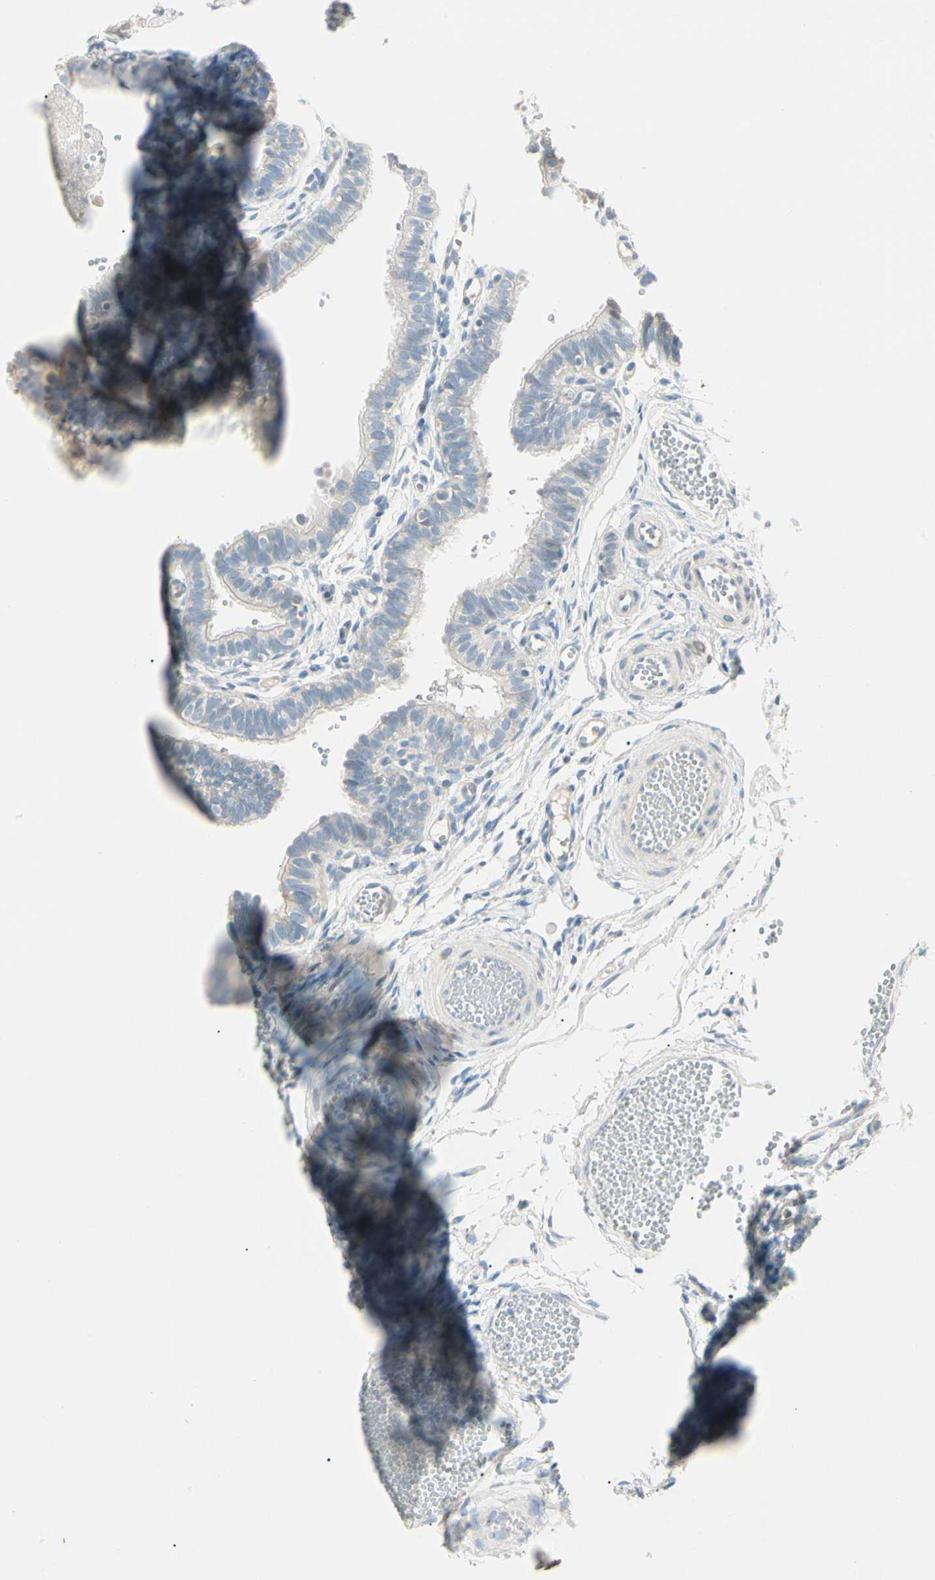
{"staining": {"intensity": "weak", "quantity": "<25%", "location": "cytoplasmic/membranous"}, "tissue": "fallopian tube", "cell_type": "Glandular cells", "image_type": "normal", "snomed": [{"axis": "morphology", "description": "Normal tissue, NOS"}, {"axis": "topography", "description": "Fallopian tube"}, {"axis": "topography", "description": "Placenta"}], "caption": "This is an immunohistochemistry histopathology image of unremarkable human fallopian tube. There is no positivity in glandular cells.", "gene": "ALDH18A1", "patient": {"sex": "female", "age": 34}}